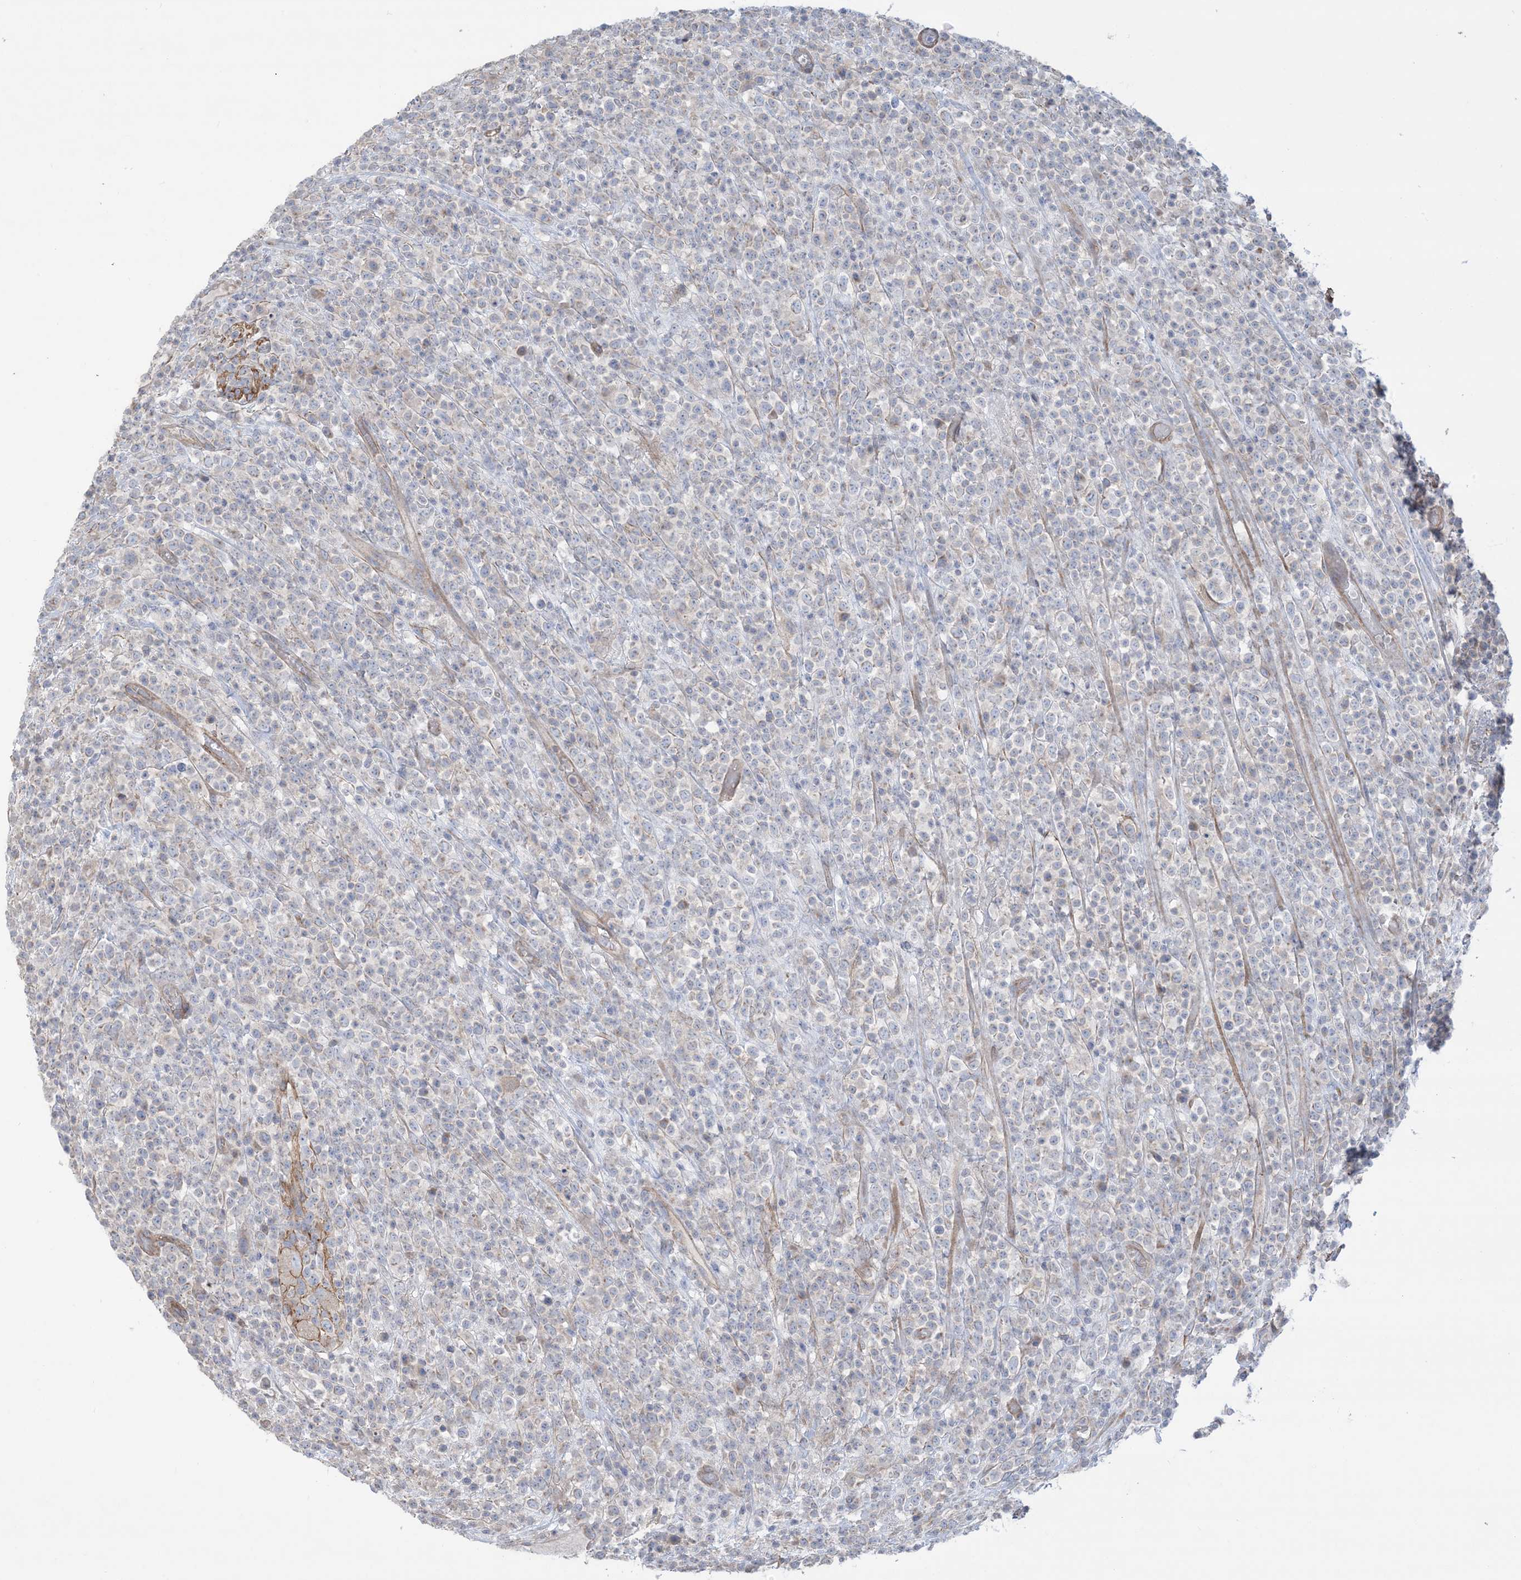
{"staining": {"intensity": "negative", "quantity": "none", "location": "none"}, "tissue": "lymphoma", "cell_type": "Tumor cells", "image_type": "cancer", "snomed": [{"axis": "morphology", "description": "Malignant lymphoma, non-Hodgkin's type, High grade"}, {"axis": "topography", "description": "Colon"}], "caption": "Immunohistochemistry (IHC) of human high-grade malignant lymphoma, non-Hodgkin's type exhibits no expression in tumor cells.", "gene": "CCNY", "patient": {"sex": "female", "age": 53}}